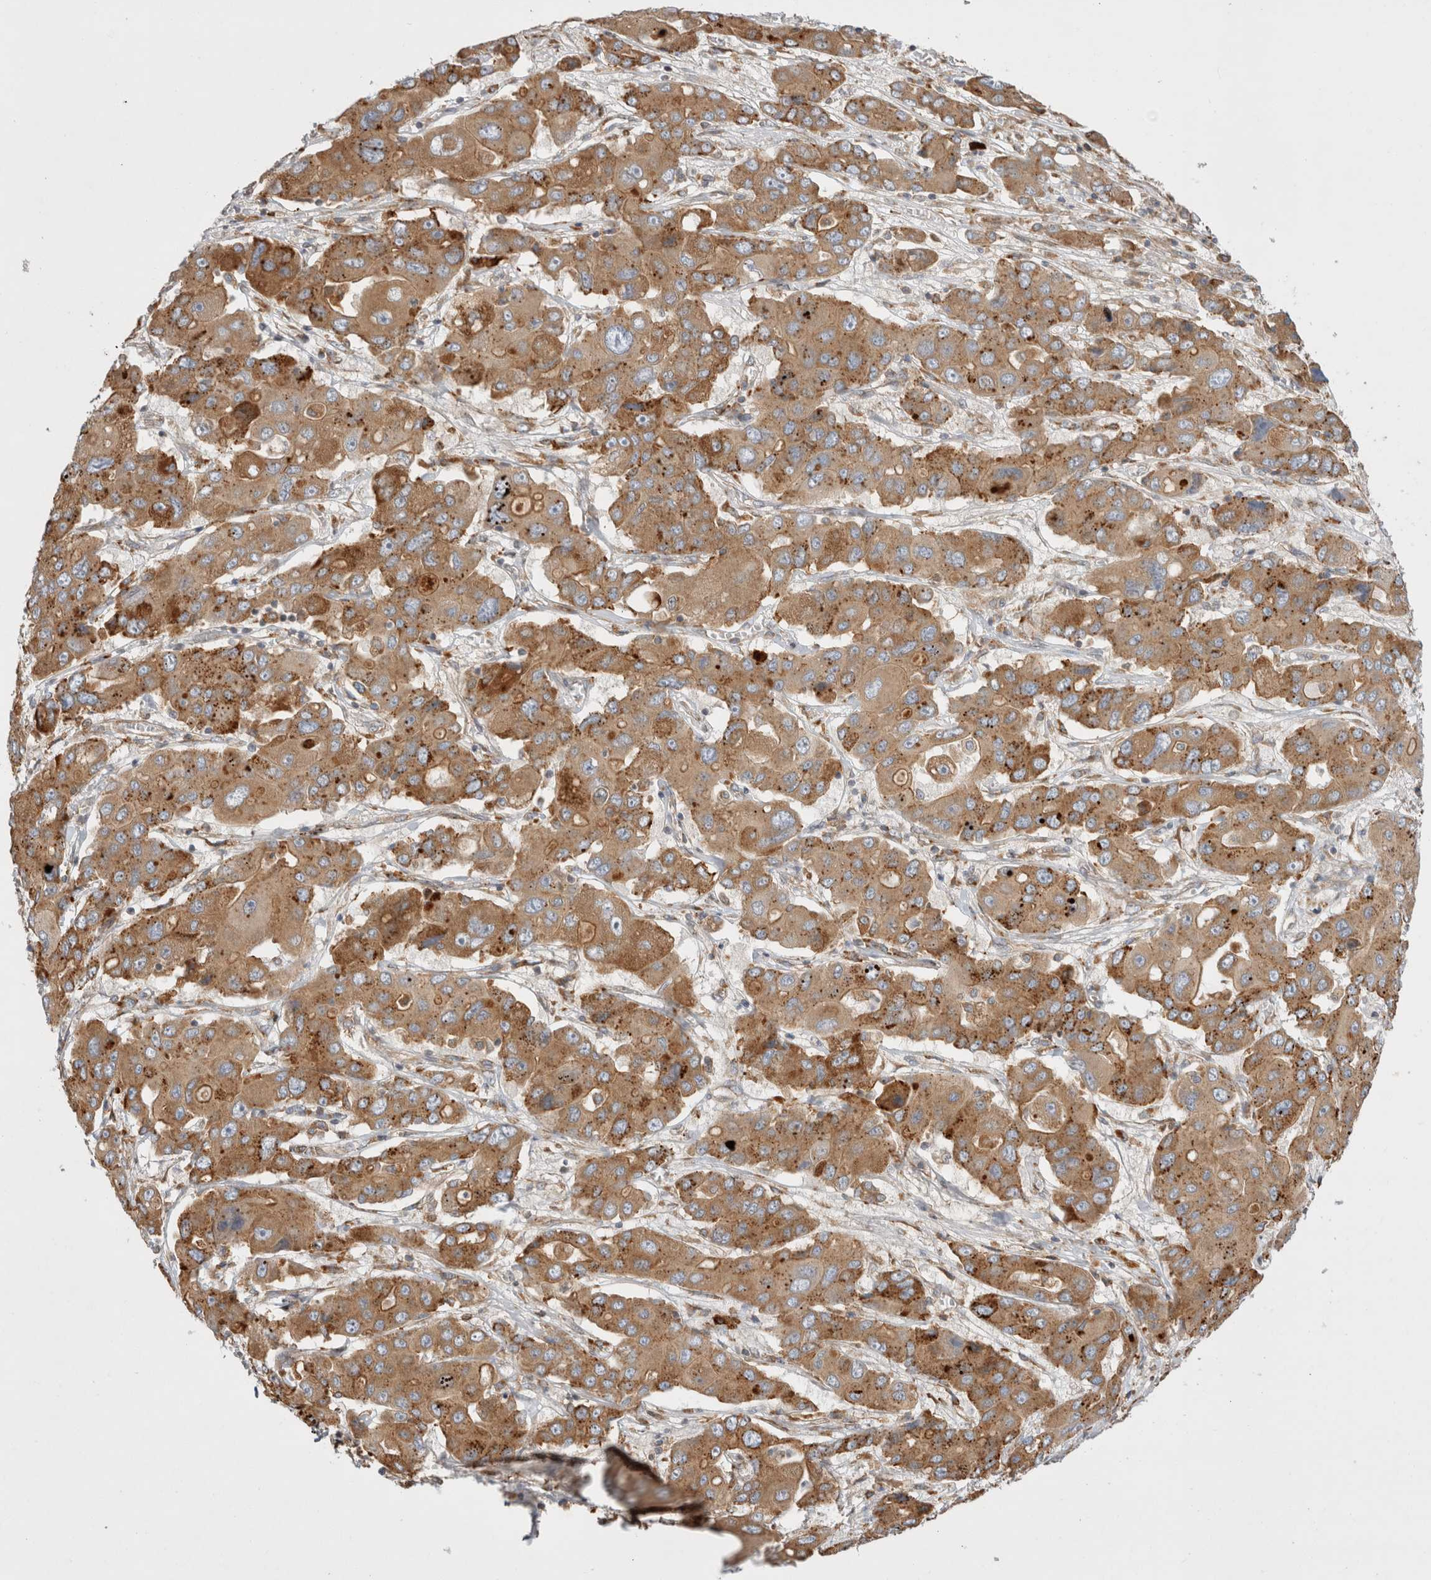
{"staining": {"intensity": "moderate", "quantity": "25%-75%", "location": "cytoplasmic/membranous"}, "tissue": "liver cancer", "cell_type": "Tumor cells", "image_type": "cancer", "snomed": [{"axis": "morphology", "description": "Cholangiocarcinoma"}, {"axis": "topography", "description": "Liver"}], "caption": "Liver cholangiocarcinoma tissue reveals moderate cytoplasmic/membranous expression in about 25%-75% of tumor cells, visualized by immunohistochemistry.", "gene": "PDCD10", "patient": {"sex": "male", "age": 67}}